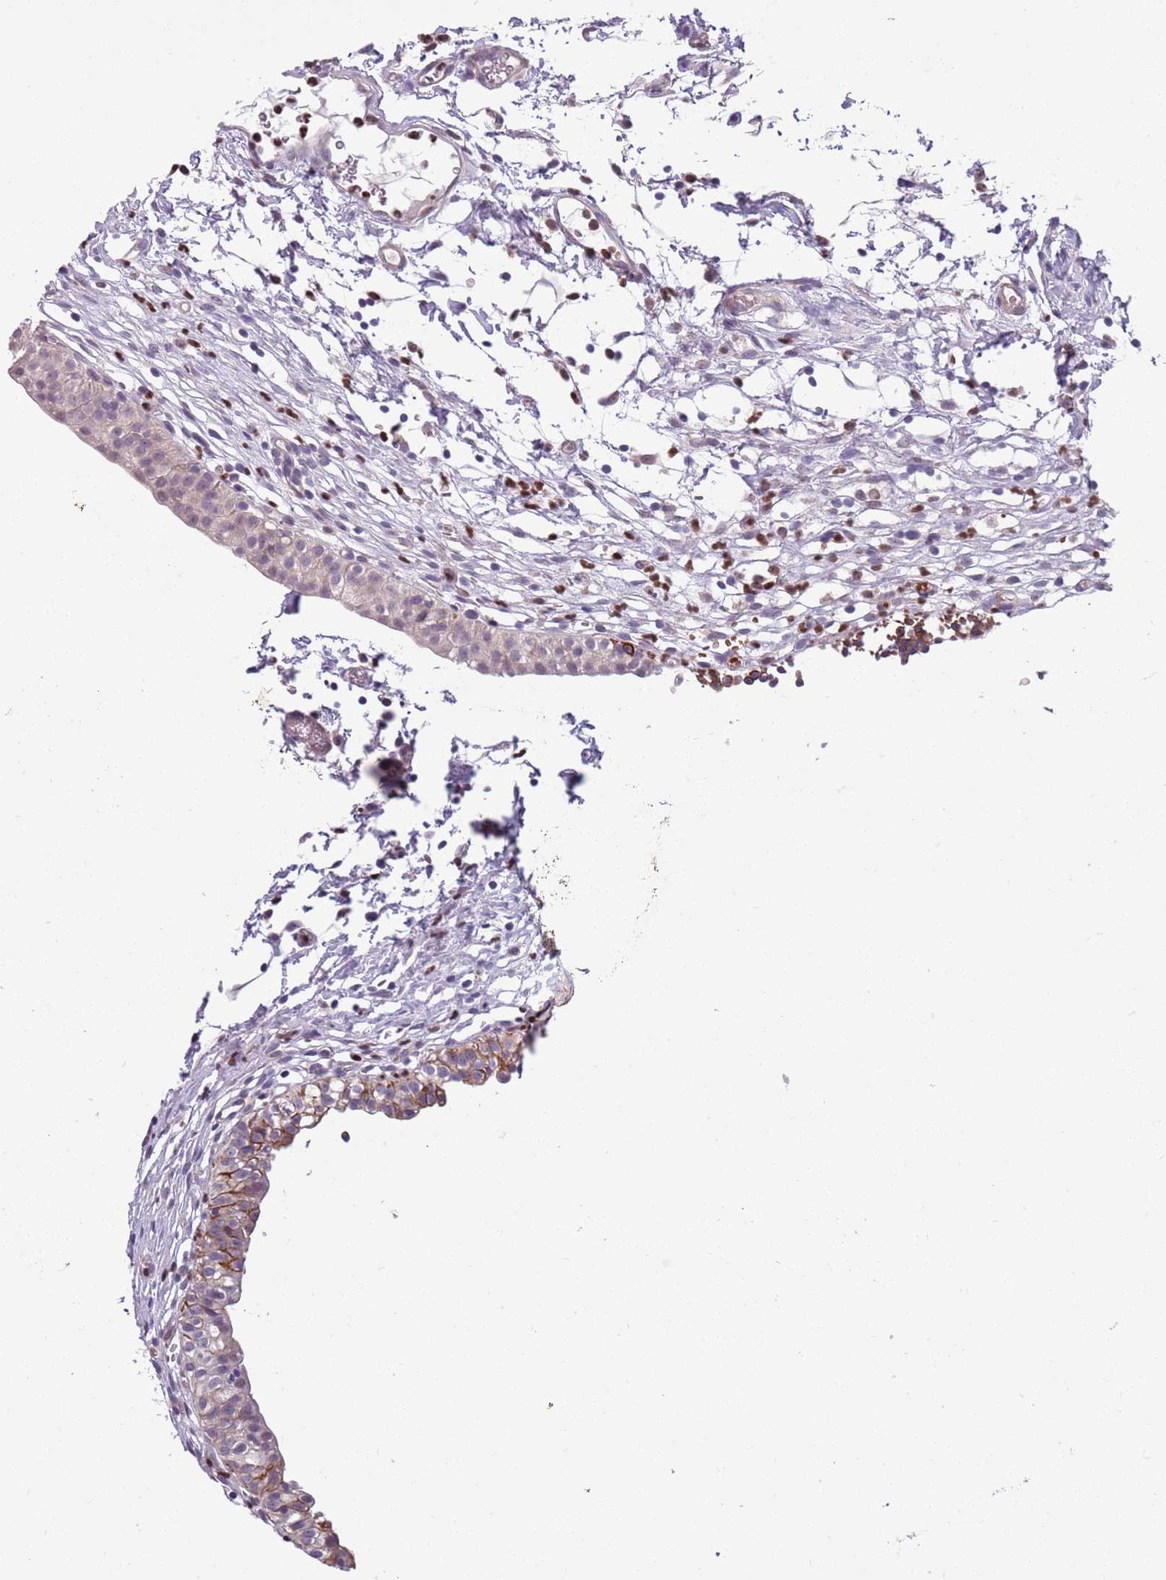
{"staining": {"intensity": "moderate", "quantity": "25%-75%", "location": "cytoplasmic/membranous"}, "tissue": "urinary bladder", "cell_type": "Urothelial cells", "image_type": "normal", "snomed": [{"axis": "morphology", "description": "Normal tissue, NOS"}, {"axis": "topography", "description": "Urinary bladder"}, {"axis": "topography", "description": "Peripheral nerve tissue"}], "caption": "Protein expression analysis of unremarkable urinary bladder demonstrates moderate cytoplasmic/membranous staining in about 25%-75% of urothelial cells.", "gene": "ADCY7", "patient": {"sex": "male", "age": 55}}